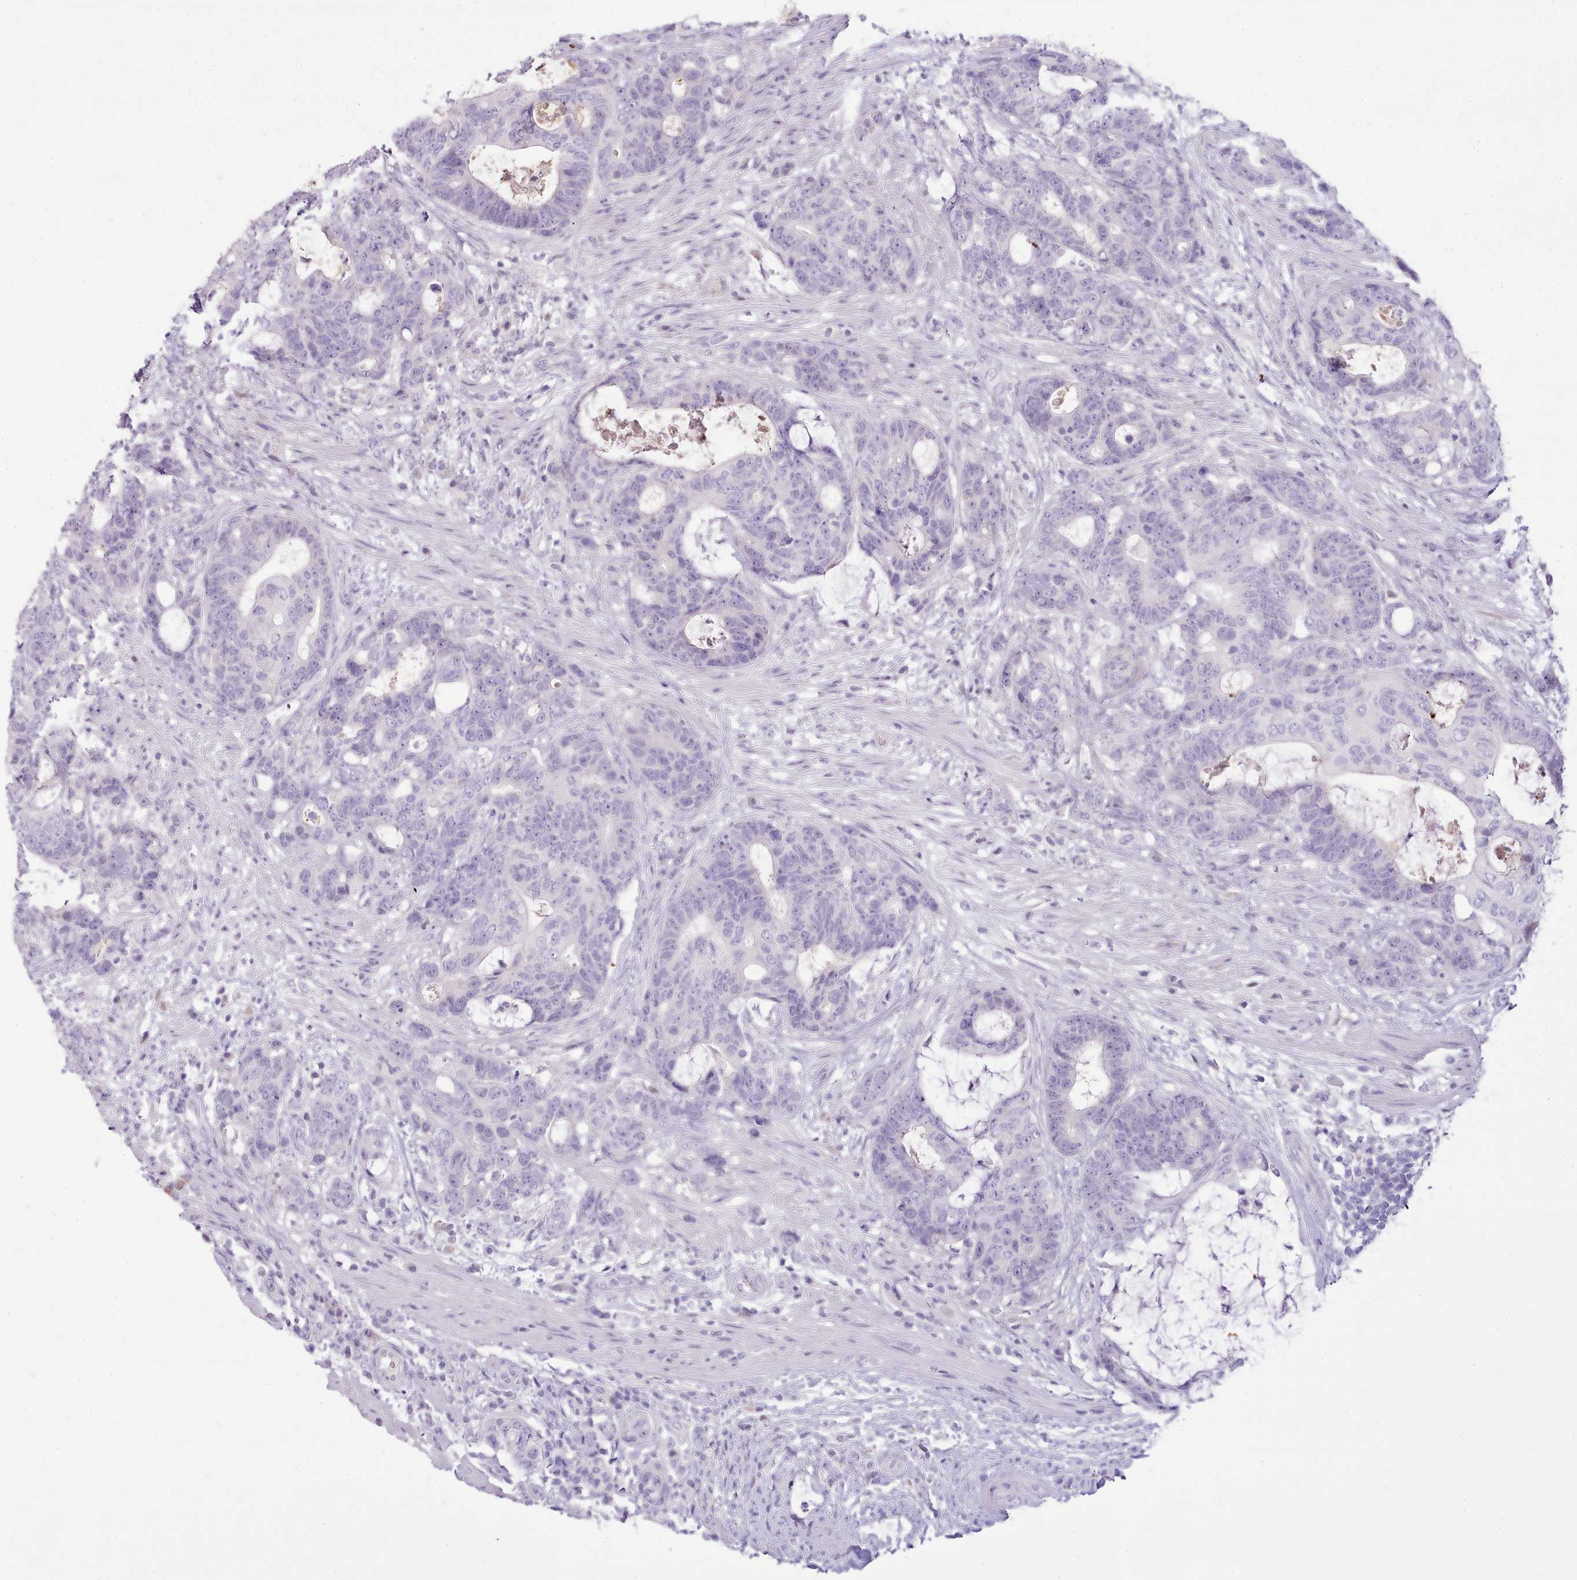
{"staining": {"intensity": "negative", "quantity": "none", "location": "none"}, "tissue": "colorectal cancer", "cell_type": "Tumor cells", "image_type": "cancer", "snomed": [{"axis": "morphology", "description": "Adenocarcinoma, NOS"}, {"axis": "topography", "description": "Colon"}], "caption": "A histopathology image of adenocarcinoma (colorectal) stained for a protein displays no brown staining in tumor cells. (Immunohistochemistry (ihc), brightfield microscopy, high magnification).", "gene": "TOX2", "patient": {"sex": "female", "age": 82}}